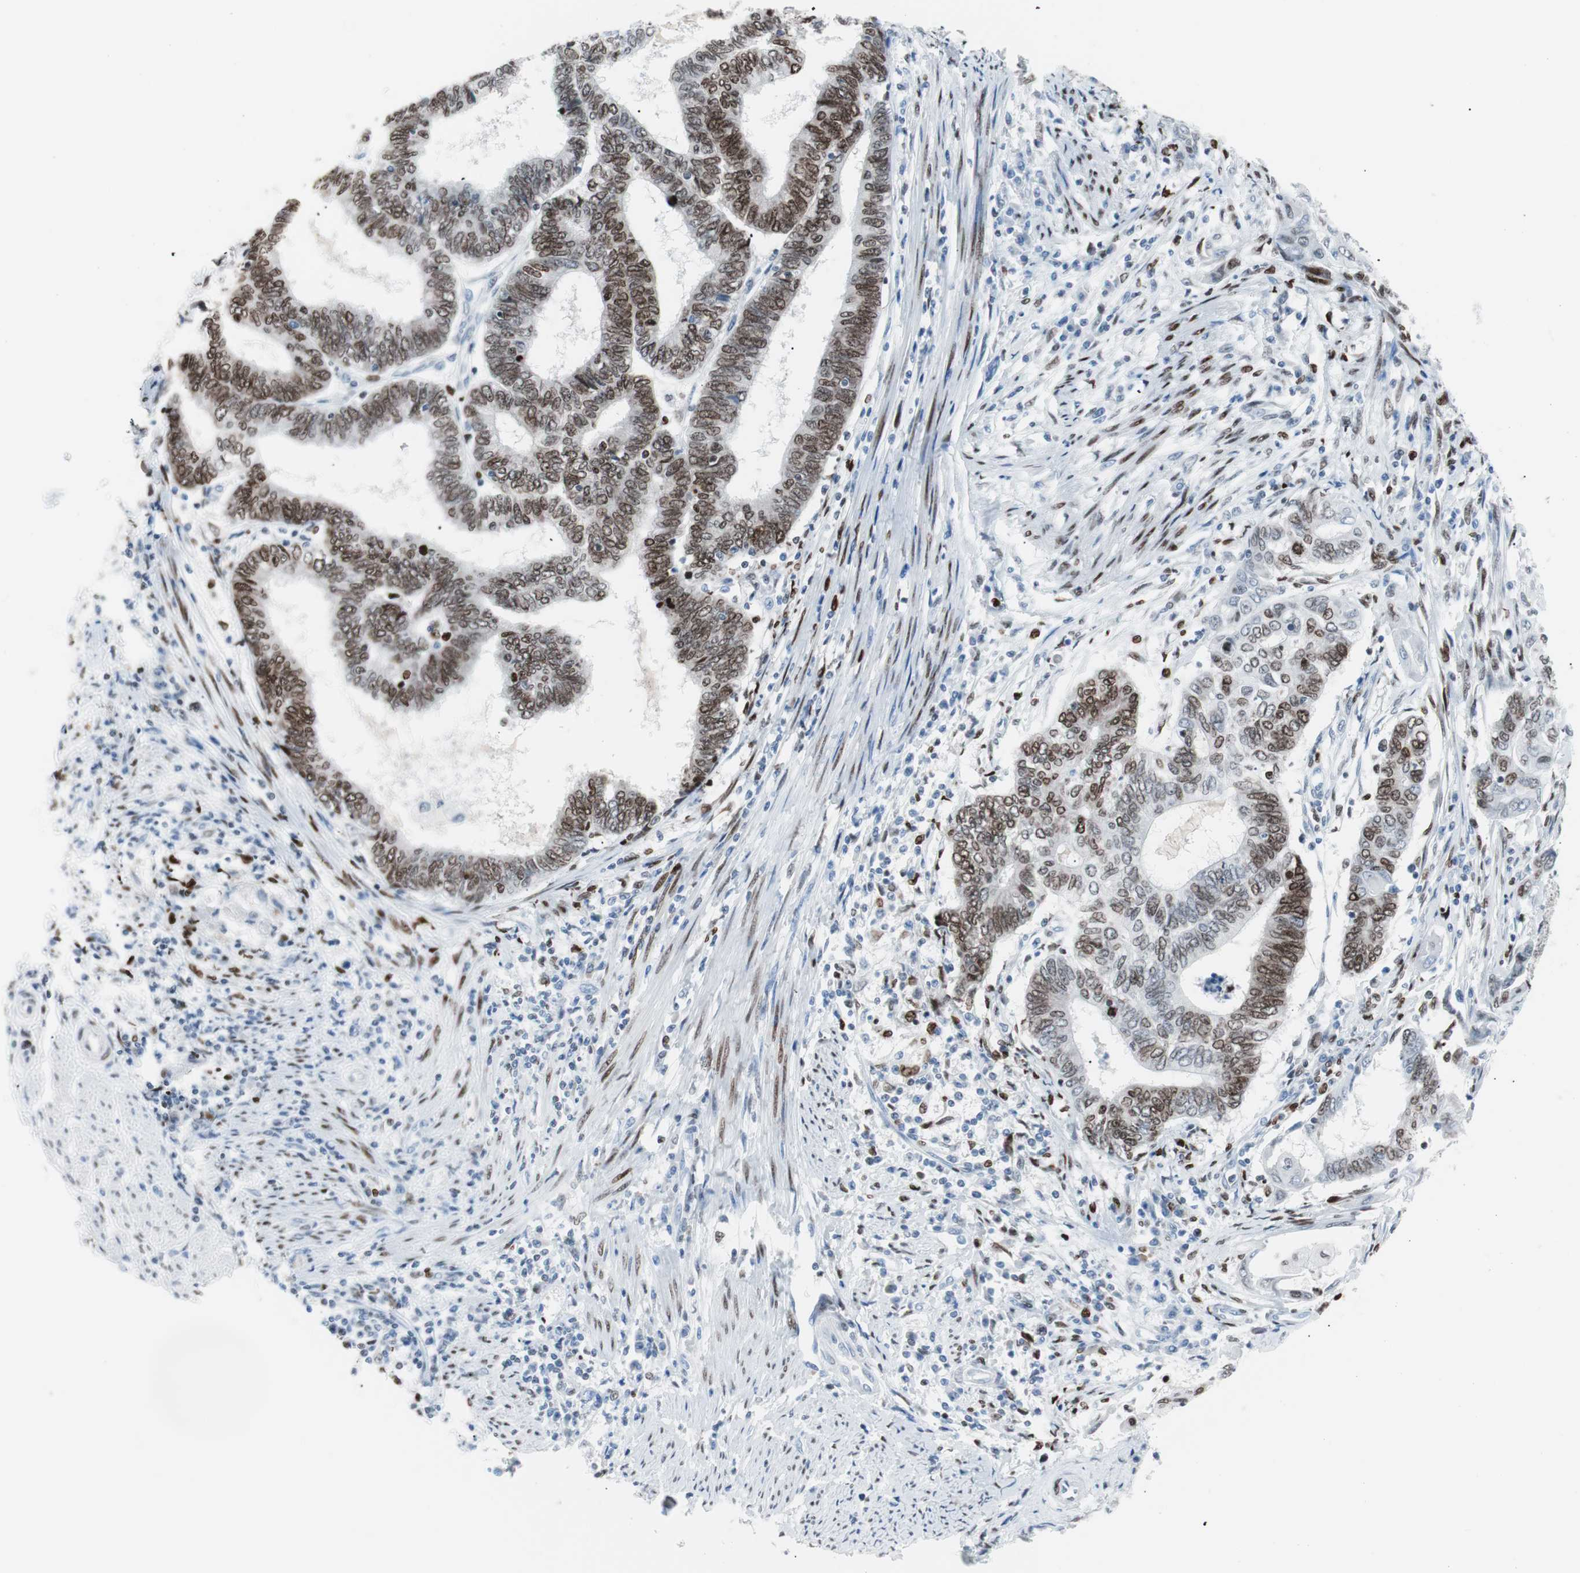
{"staining": {"intensity": "moderate", "quantity": ">75%", "location": "nuclear"}, "tissue": "endometrial cancer", "cell_type": "Tumor cells", "image_type": "cancer", "snomed": [{"axis": "morphology", "description": "Adenocarcinoma, NOS"}, {"axis": "topography", "description": "Uterus"}, {"axis": "topography", "description": "Endometrium"}], "caption": "Immunohistochemical staining of human endometrial cancer (adenocarcinoma) shows medium levels of moderate nuclear expression in approximately >75% of tumor cells.", "gene": "CEBPB", "patient": {"sex": "female", "age": 70}}